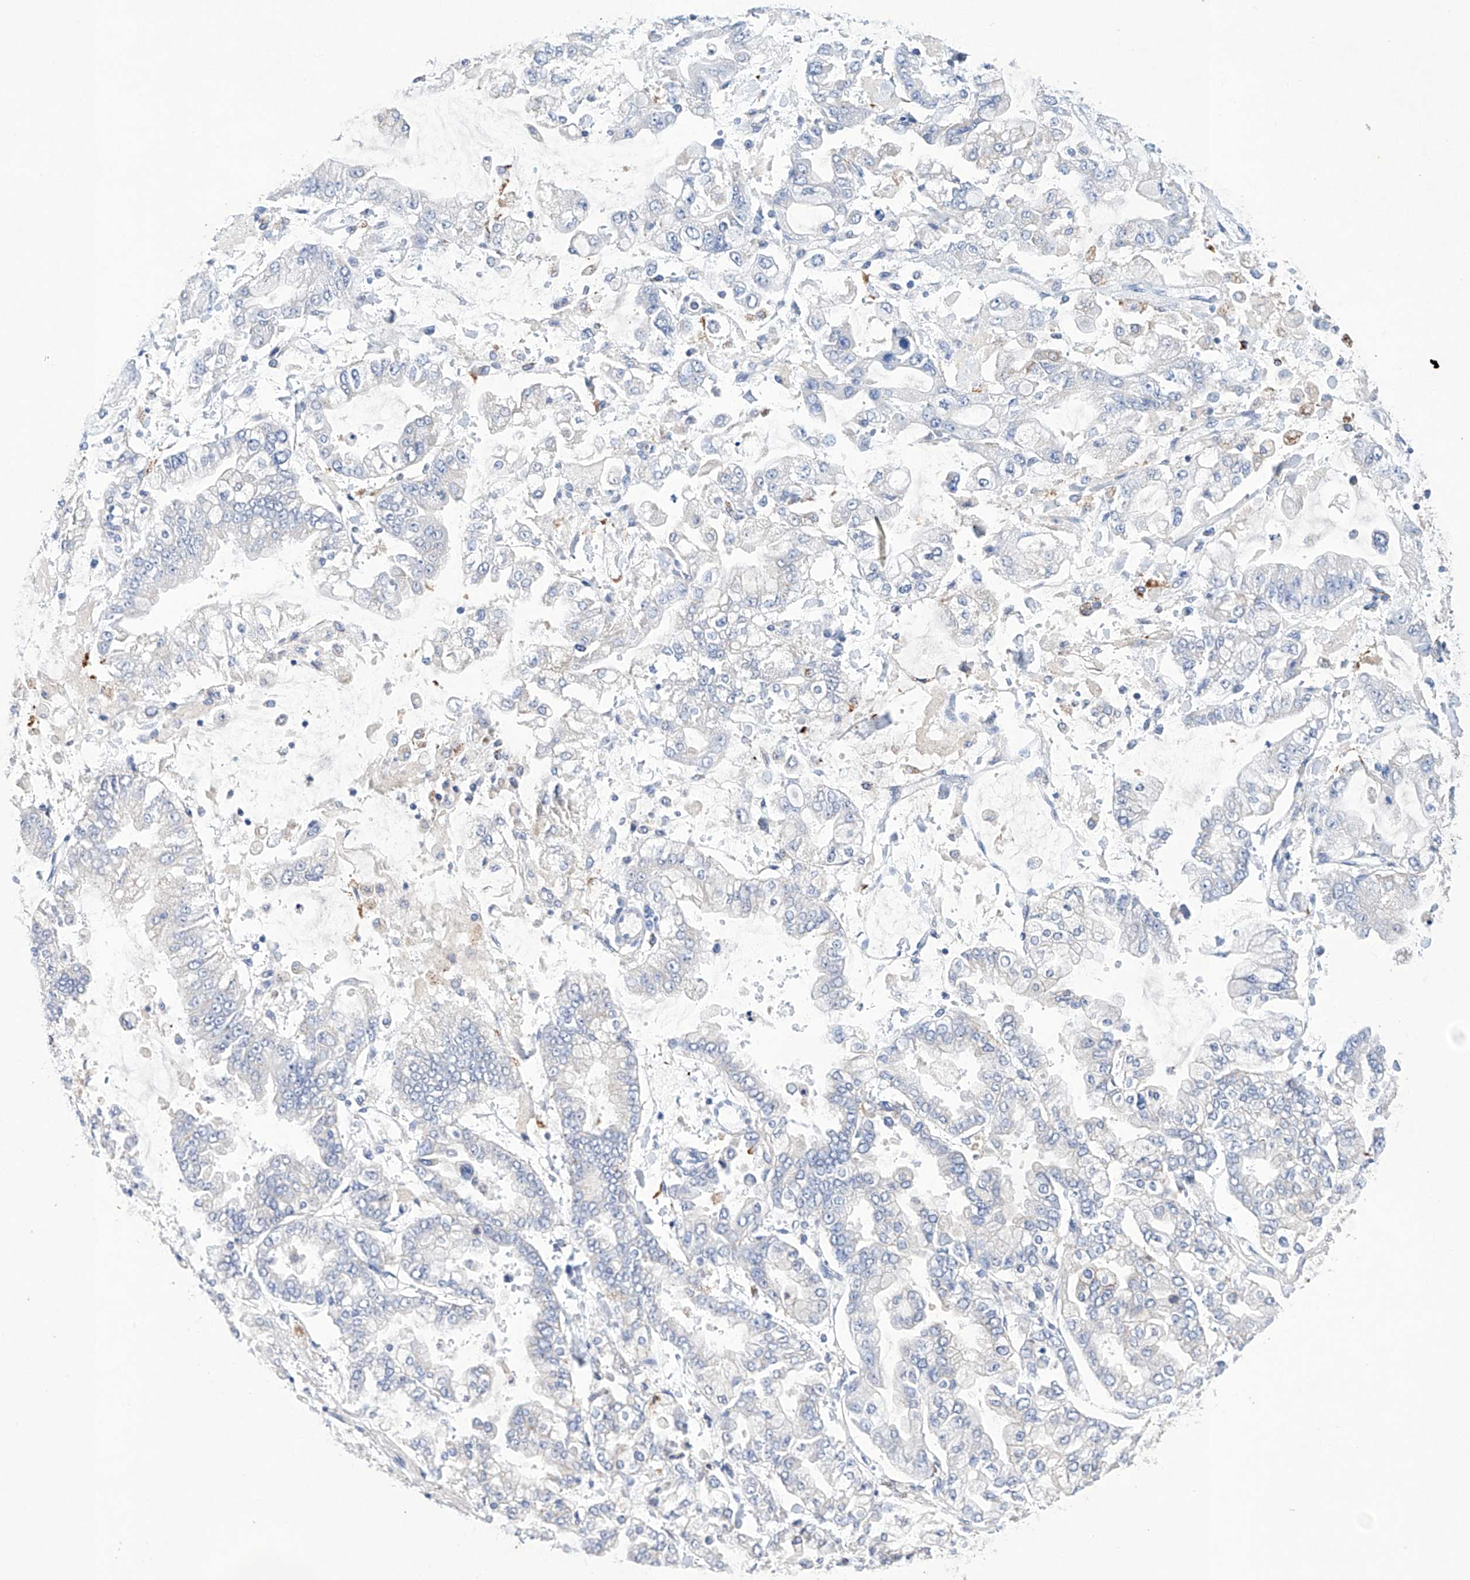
{"staining": {"intensity": "negative", "quantity": "none", "location": "none"}, "tissue": "stomach cancer", "cell_type": "Tumor cells", "image_type": "cancer", "snomed": [{"axis": "morphology", "description": "Normal tissue, NOS"}, {"axis": "morphology", "description": "Adenocarcinoma, NOS"}, {"axis": "topography", "description": "Stomach, upper"}, {"axis": "topography", "description": "Stomach"}], "caption": "Immunohistochemistry of human stomach cancer (adenocarcinoma) reveals no expression in tumor cells.", "gene": "NRROS", "patient": {"sex": "male", "age": 76}}